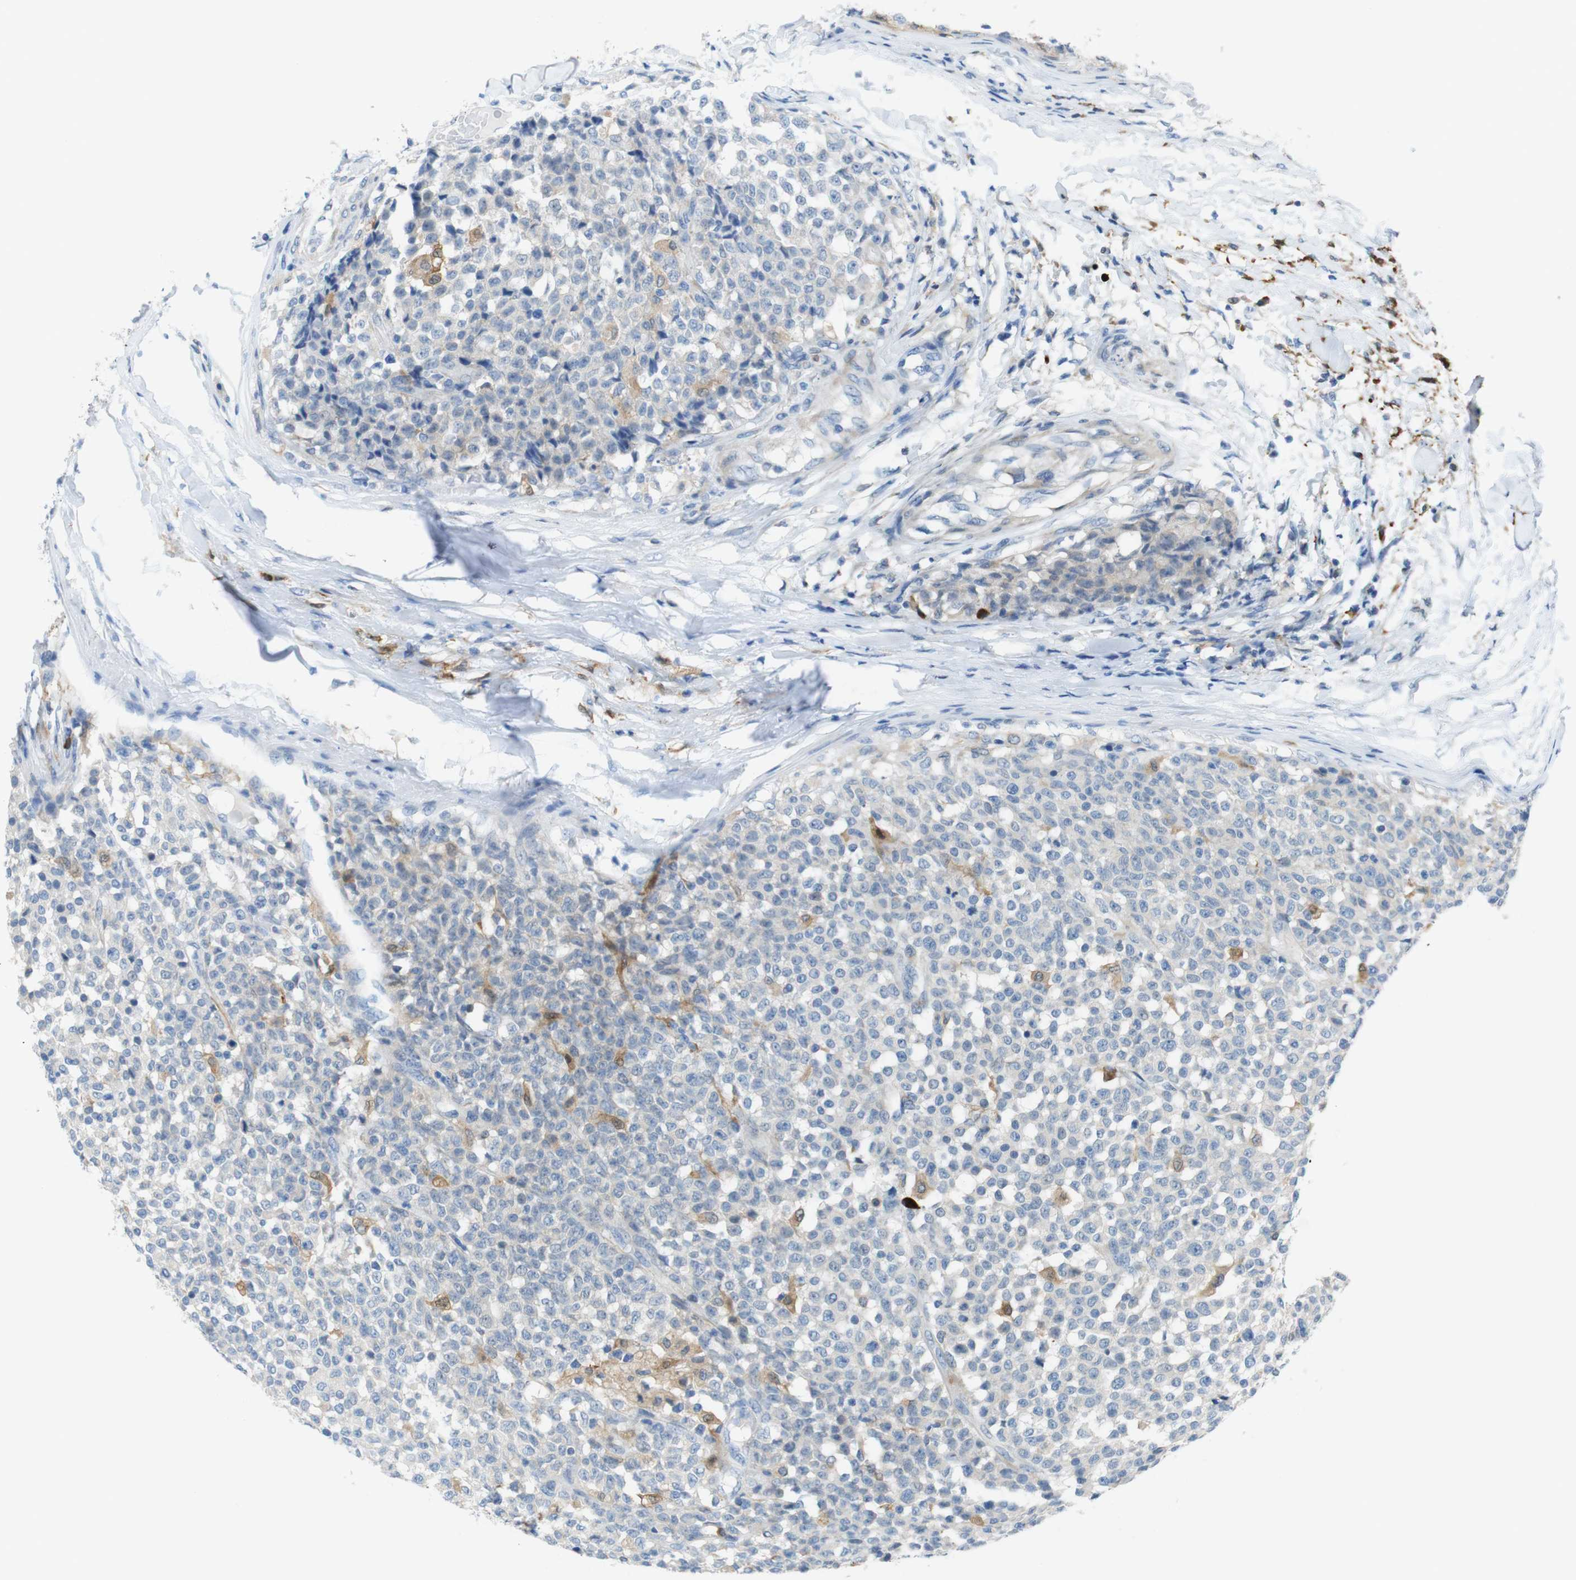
{"staining": {"intensity": "moderate", "quantity": "<25%", "location": "cytoplasmic/membranous"}, "tissue": "testis cancer", "cell_type": "Tumor cells", "image_type": "cancer", "snomed": [{"axis": "morphology", "description": "Seminoma, NOS"}, {"axis": "topography", "description": "Testis"}], "caption": "The photomicrograph demonstrates immunohistochemical staining of seminoma (testis). There is moderate cytoplasmic/membranous staining is identified in approximately <25% of tumor cells. (DAB (3,3'-diaminobenzidine) IHC, brown staining for protein, blue staining for nuclei).", "gene": "CLMN", "patient": {"sex": "male", "age": 59}}